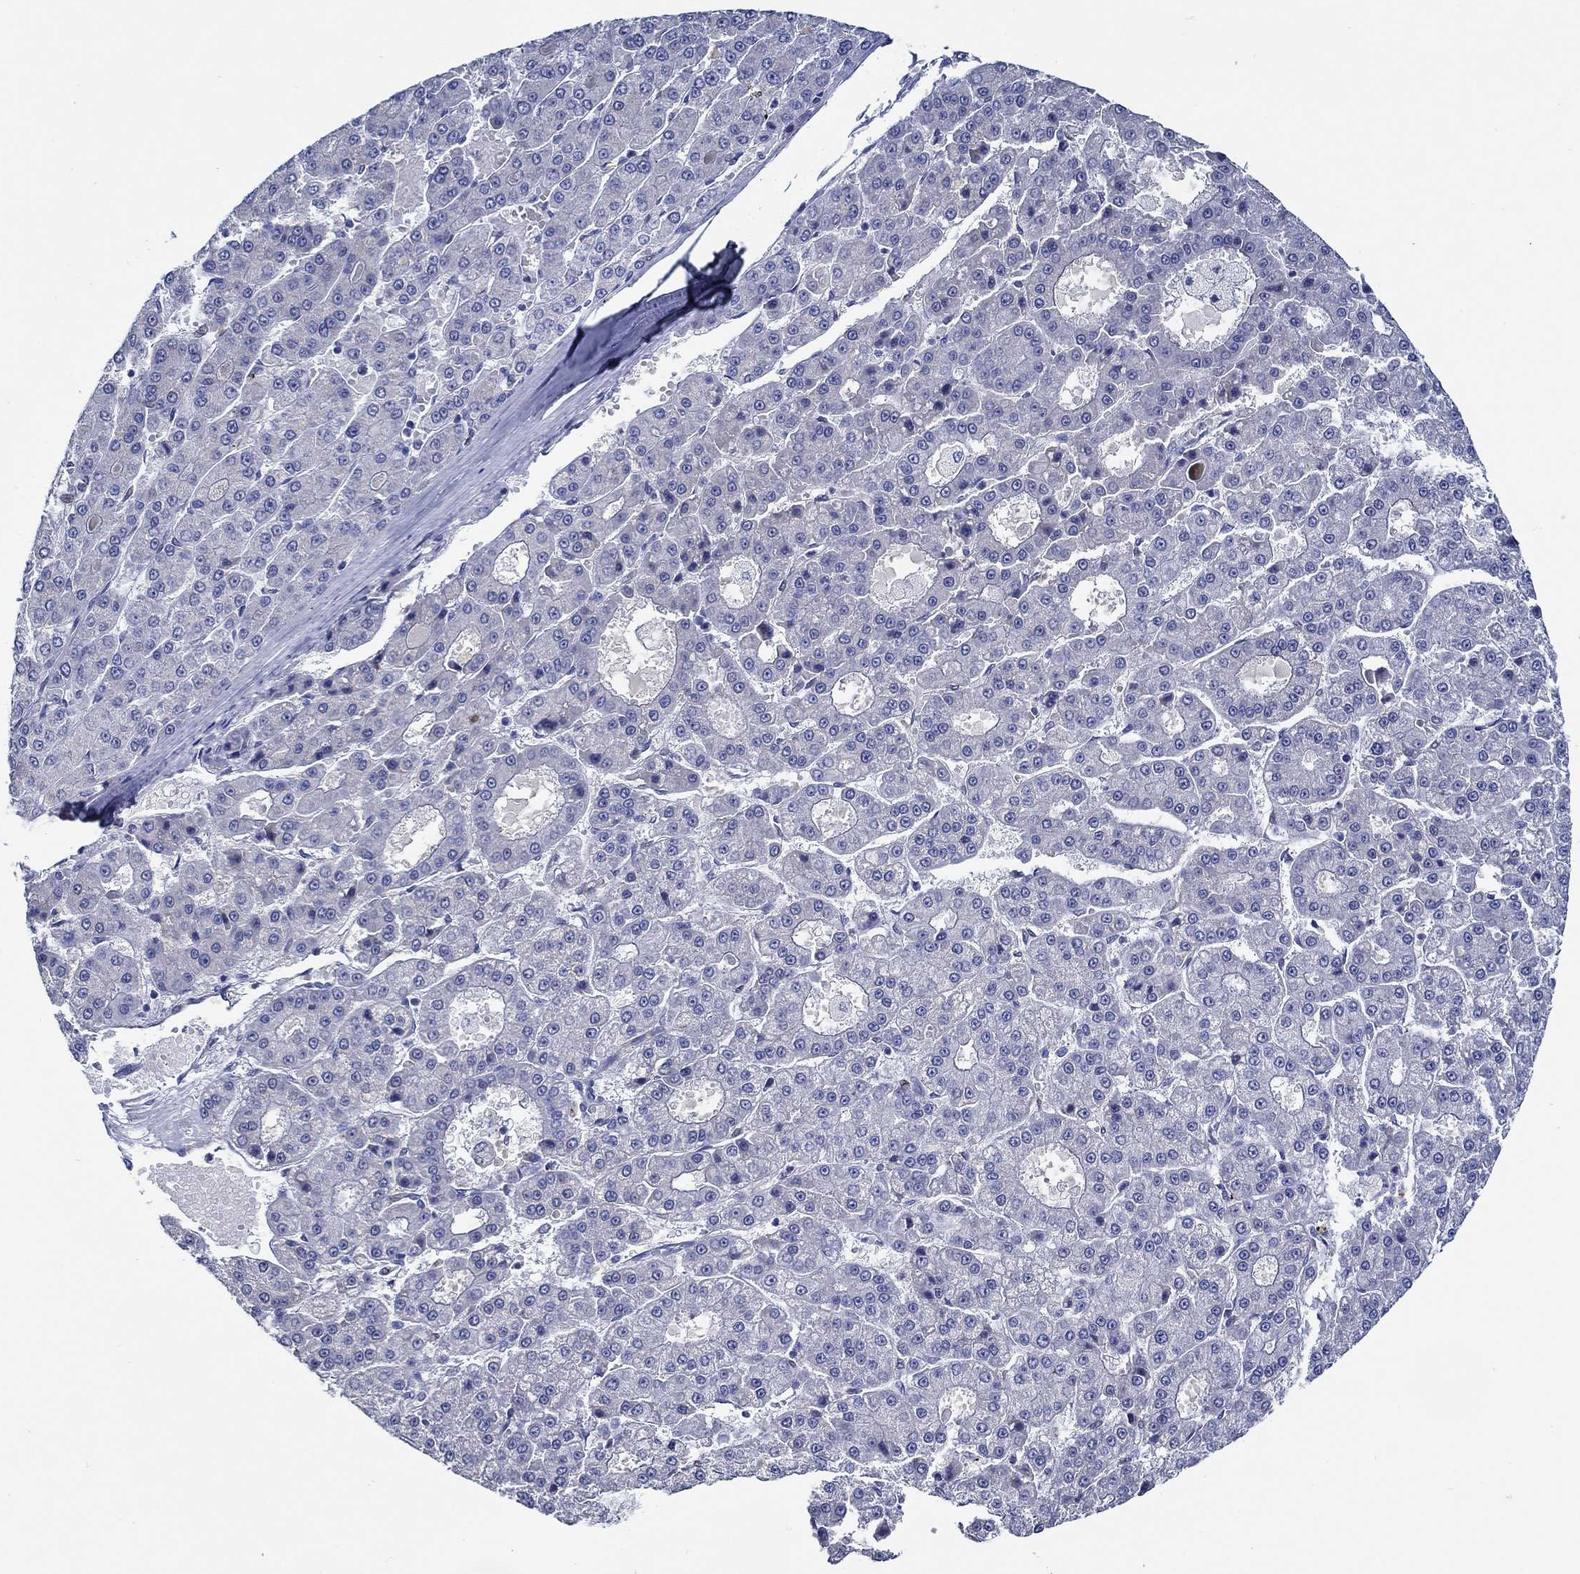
{"staining": {"intensity": "negative", "quantity": "none", "location": "none"}, "tissue": "liver cancer", "cell_type": "Tumor cells", "image_type": "cancer", "snomed": [{"axis": "morphology", "description": "Carcinoma, Hepatocellular, NOS"}, {"axis": "topography", "description": "Liver"}], "caption": "Liver cancer (hepatocellular carcinoma) was stained to show a protein in brown. There is no significant positivity in tumor cells. The staining is performed using DAB brown chromogen with nuclei counter-stained in using hematoxylin.", "gene": "MC2R", "patient": {"sex": "male", "age": 70}}